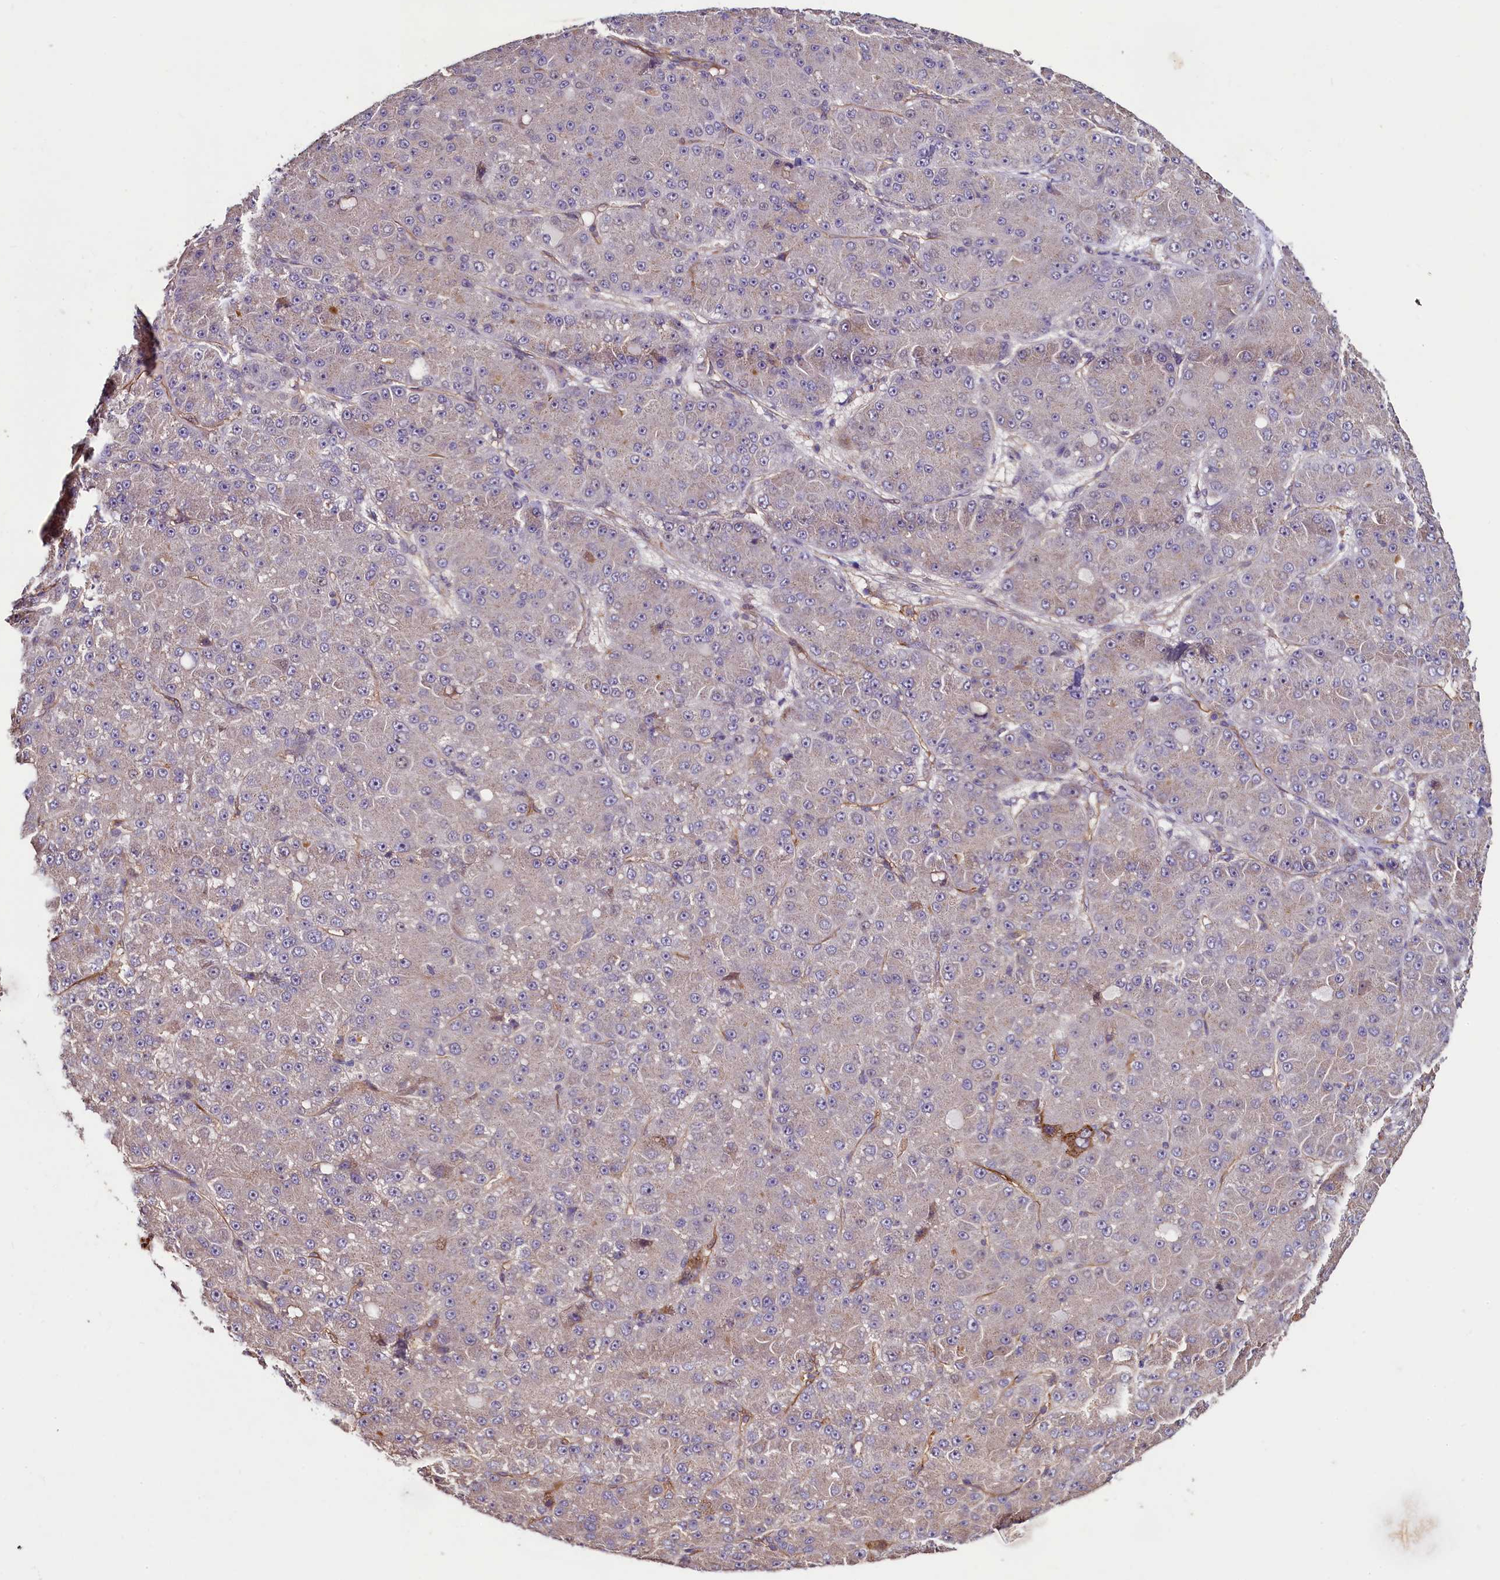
{"staining": {"intensity": "negative", "quantity": "none", "location": "none"}, "tissue": "liver cancer", "cell_type": "Tumor cells", "image_type": "cancer", "snomed": [{"axis": "morphology", "description": "Carcinoma, Hepatocellular, NOS"}, {"axis": "topography", "description": "Liver"}], "caption": "The immunohistochemistry (IHC) photomicrograph has no significant positivity in tumor cells of hepatocellular carcinoma (liver) tissue.", "gene": "PALM", "patient": {"sex": "male", "age": 67}}